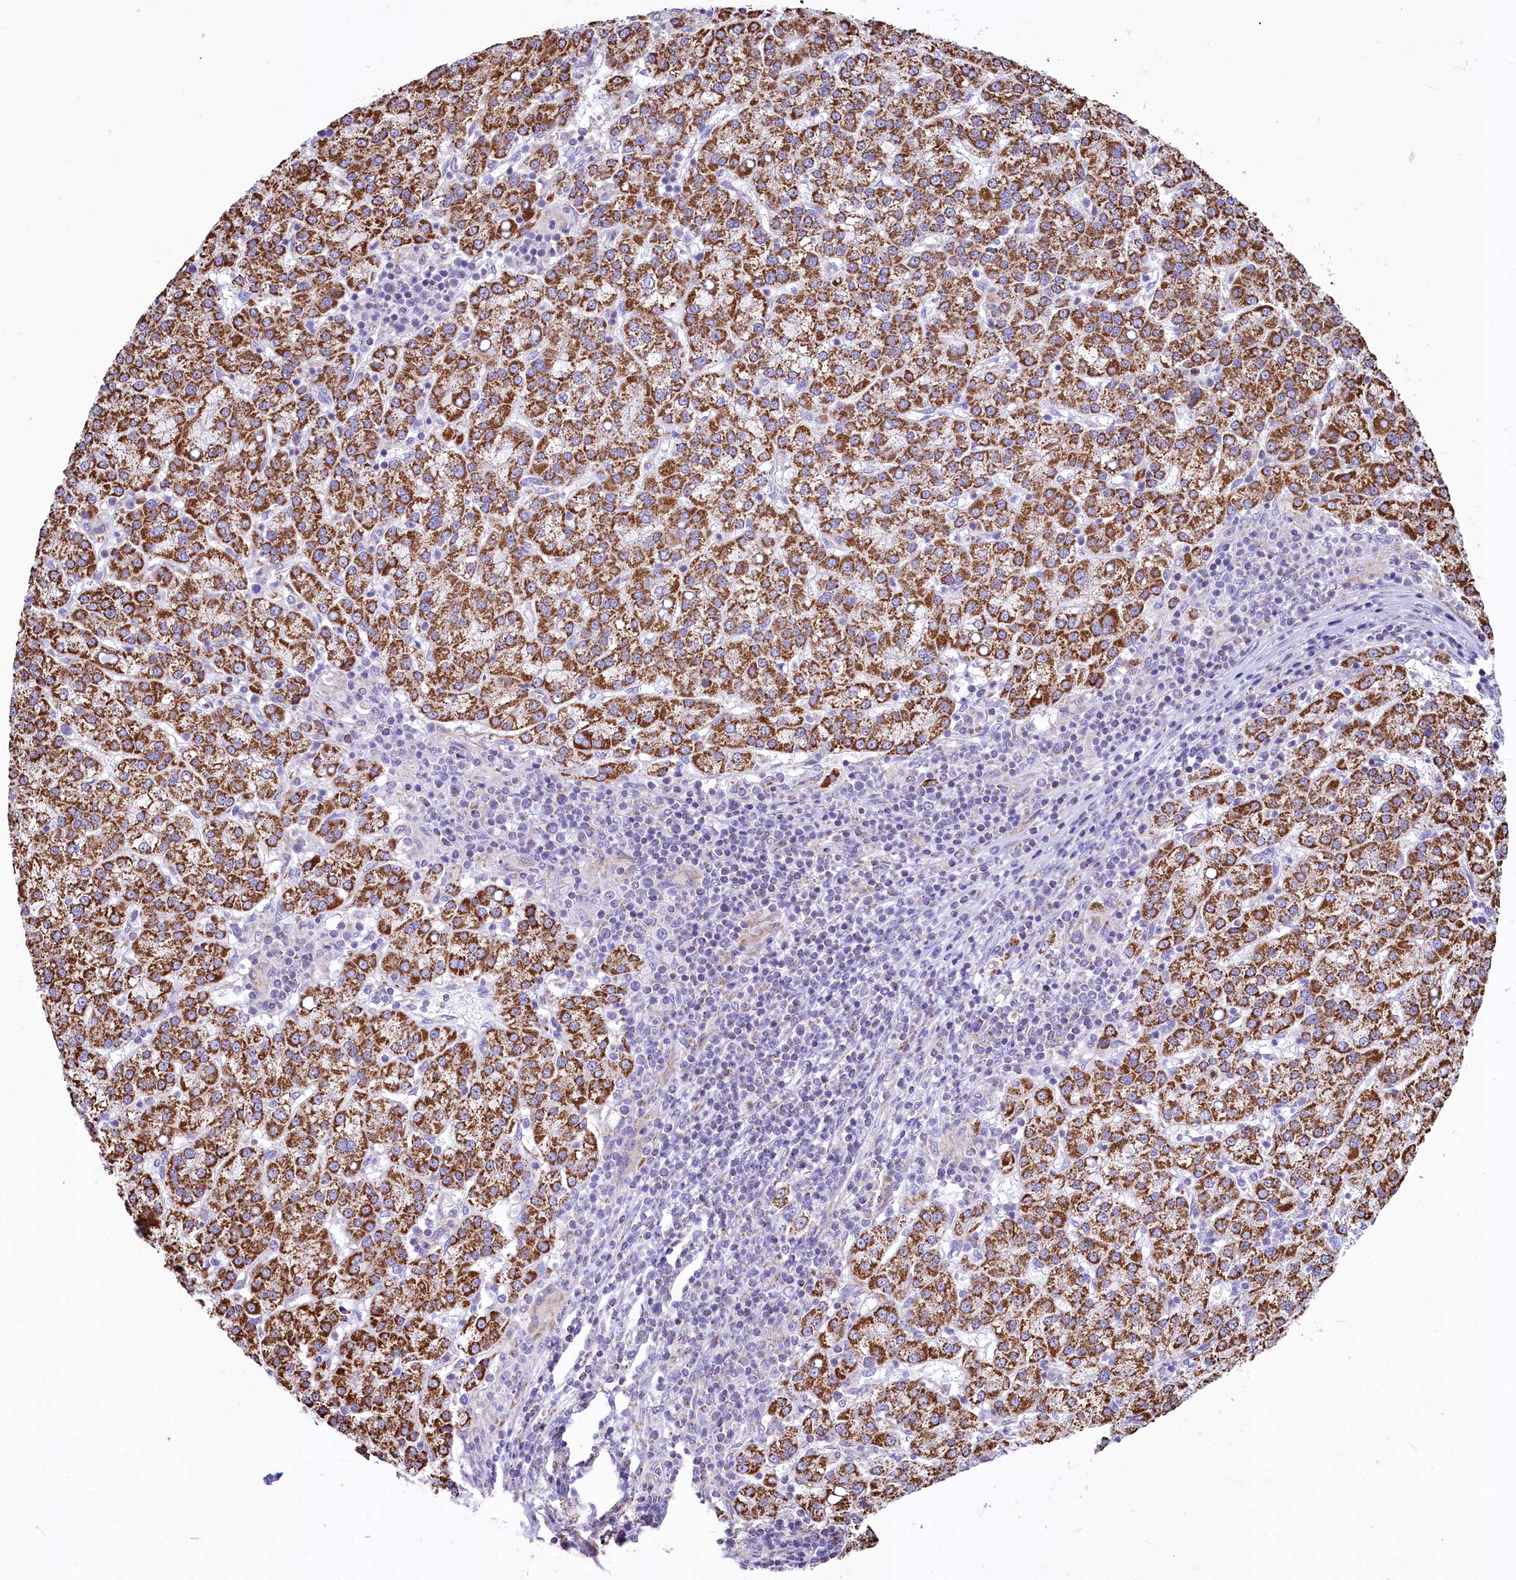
{"staining": {"intensity": "strong", "quantity": ">75%", "location": "cytoplasmic/membranous"}, "tissue": "liver cancer", "cell_type": "Tumor cells", "image_type": "cancer", "snomed": [{"axis": "morphology", "description": "Carcinoma, Hepatocellular, NOS"}, {"axis": "topography", "description": "Liver"}], "caption": "Liver hepatocellular carcinoma stained with a protein marker displays strong staining in tumor cells.", "gene": "VWCE", "patient": {"sex": "female", "age": 58}}